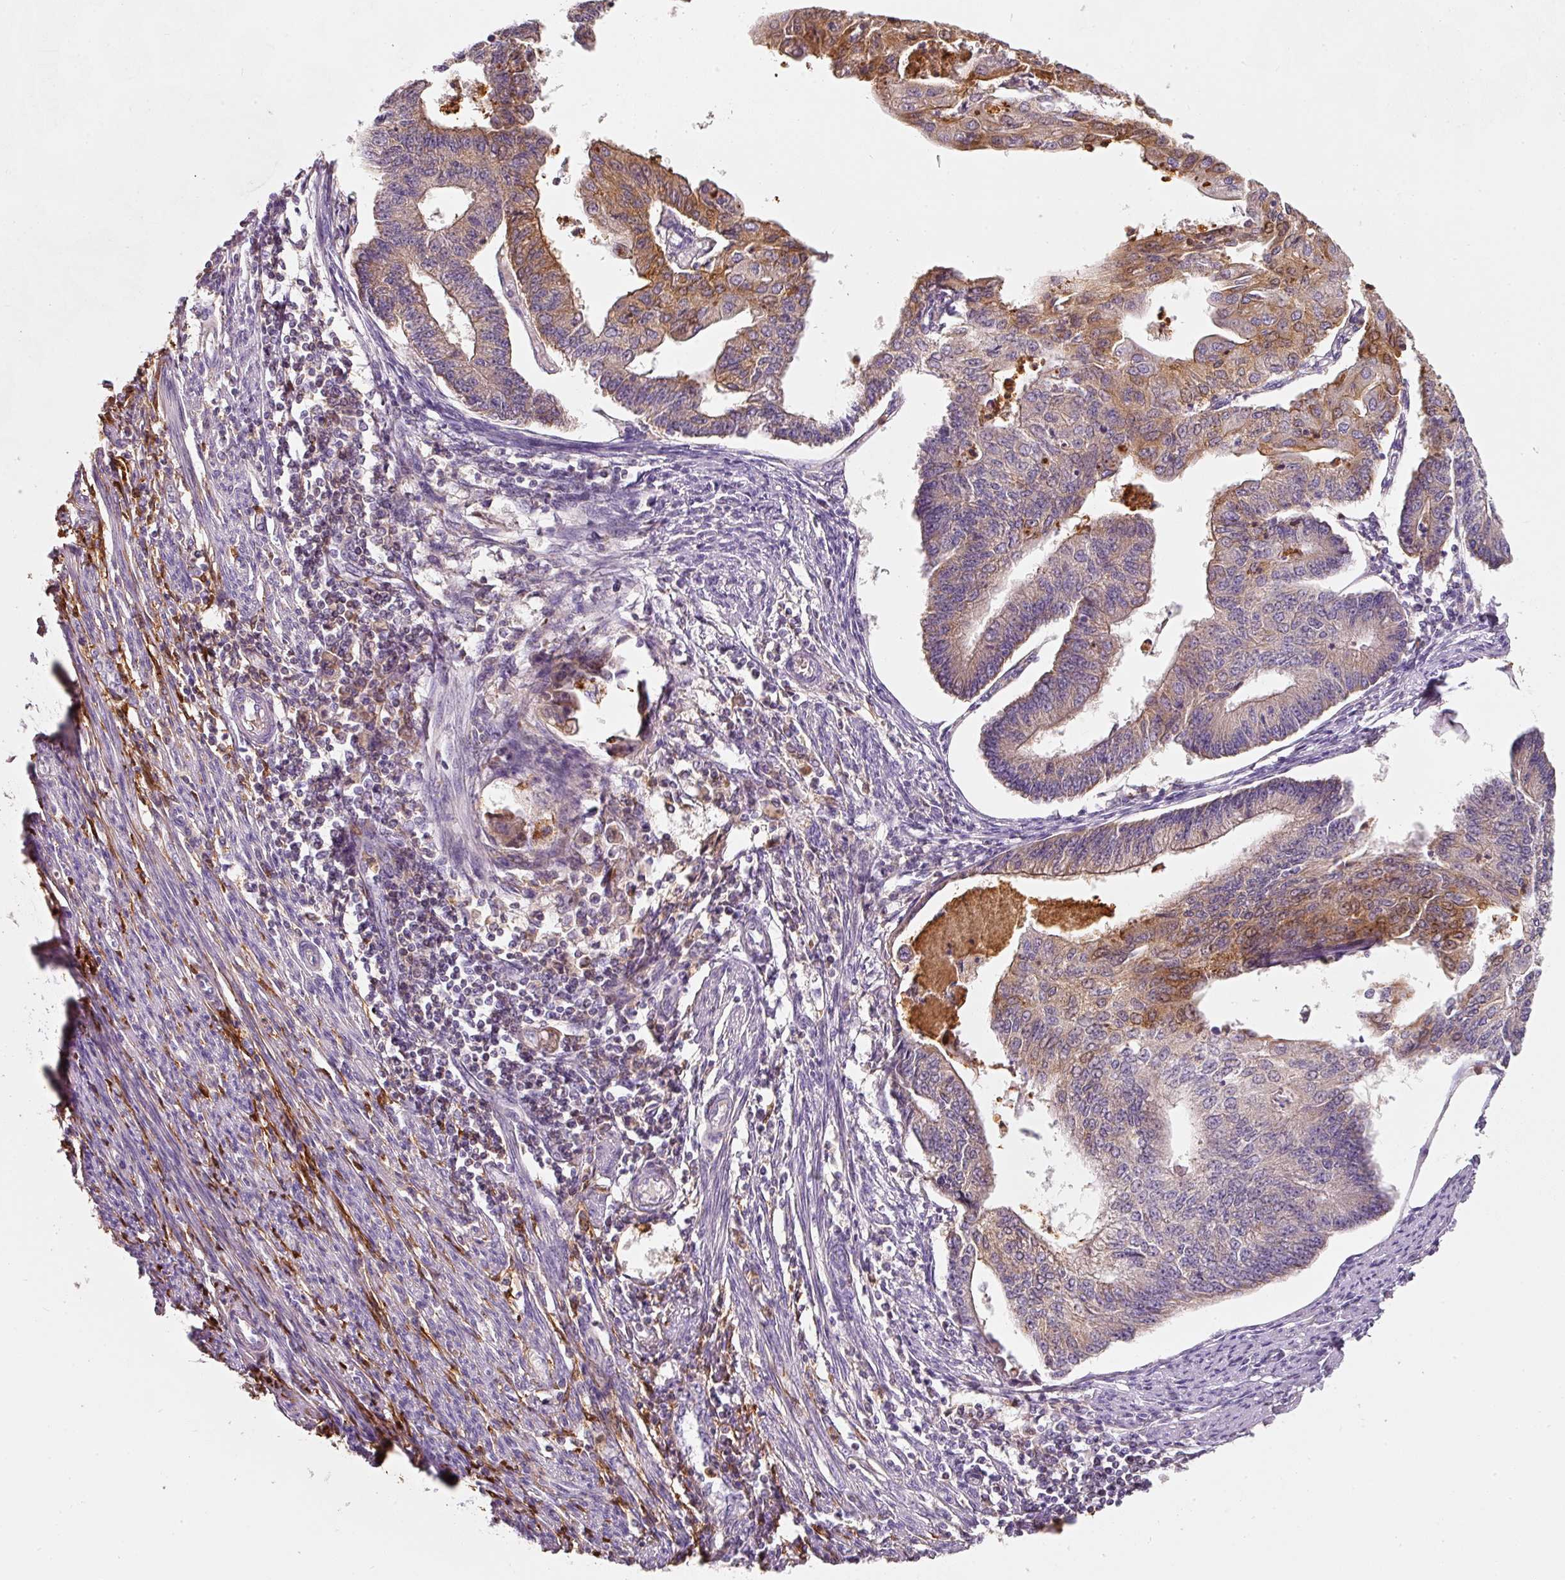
{"staining": {"intensity": "moderate", "quantity": "<25%", "location": "cytoplasmic/membranous"}, "tissue": "endometrial cancer", "cell_type": "Tumor cells", "image_type": "cancer", "snomed": [{"axis": "morphology", "description": "Adenocarcinoma, NOS"}, {"axis": "topography", "description": "Endometrium"}], "caption": "Tumor cells demonstrate low levels of moderate cytoplasmic/membranous expression in about <25% of cells in adenocarcinoma (endometrial). Nuclei are stained in blue.", "gene": "IQGAP2", "patient": {"sex": "female", "age": 56}}